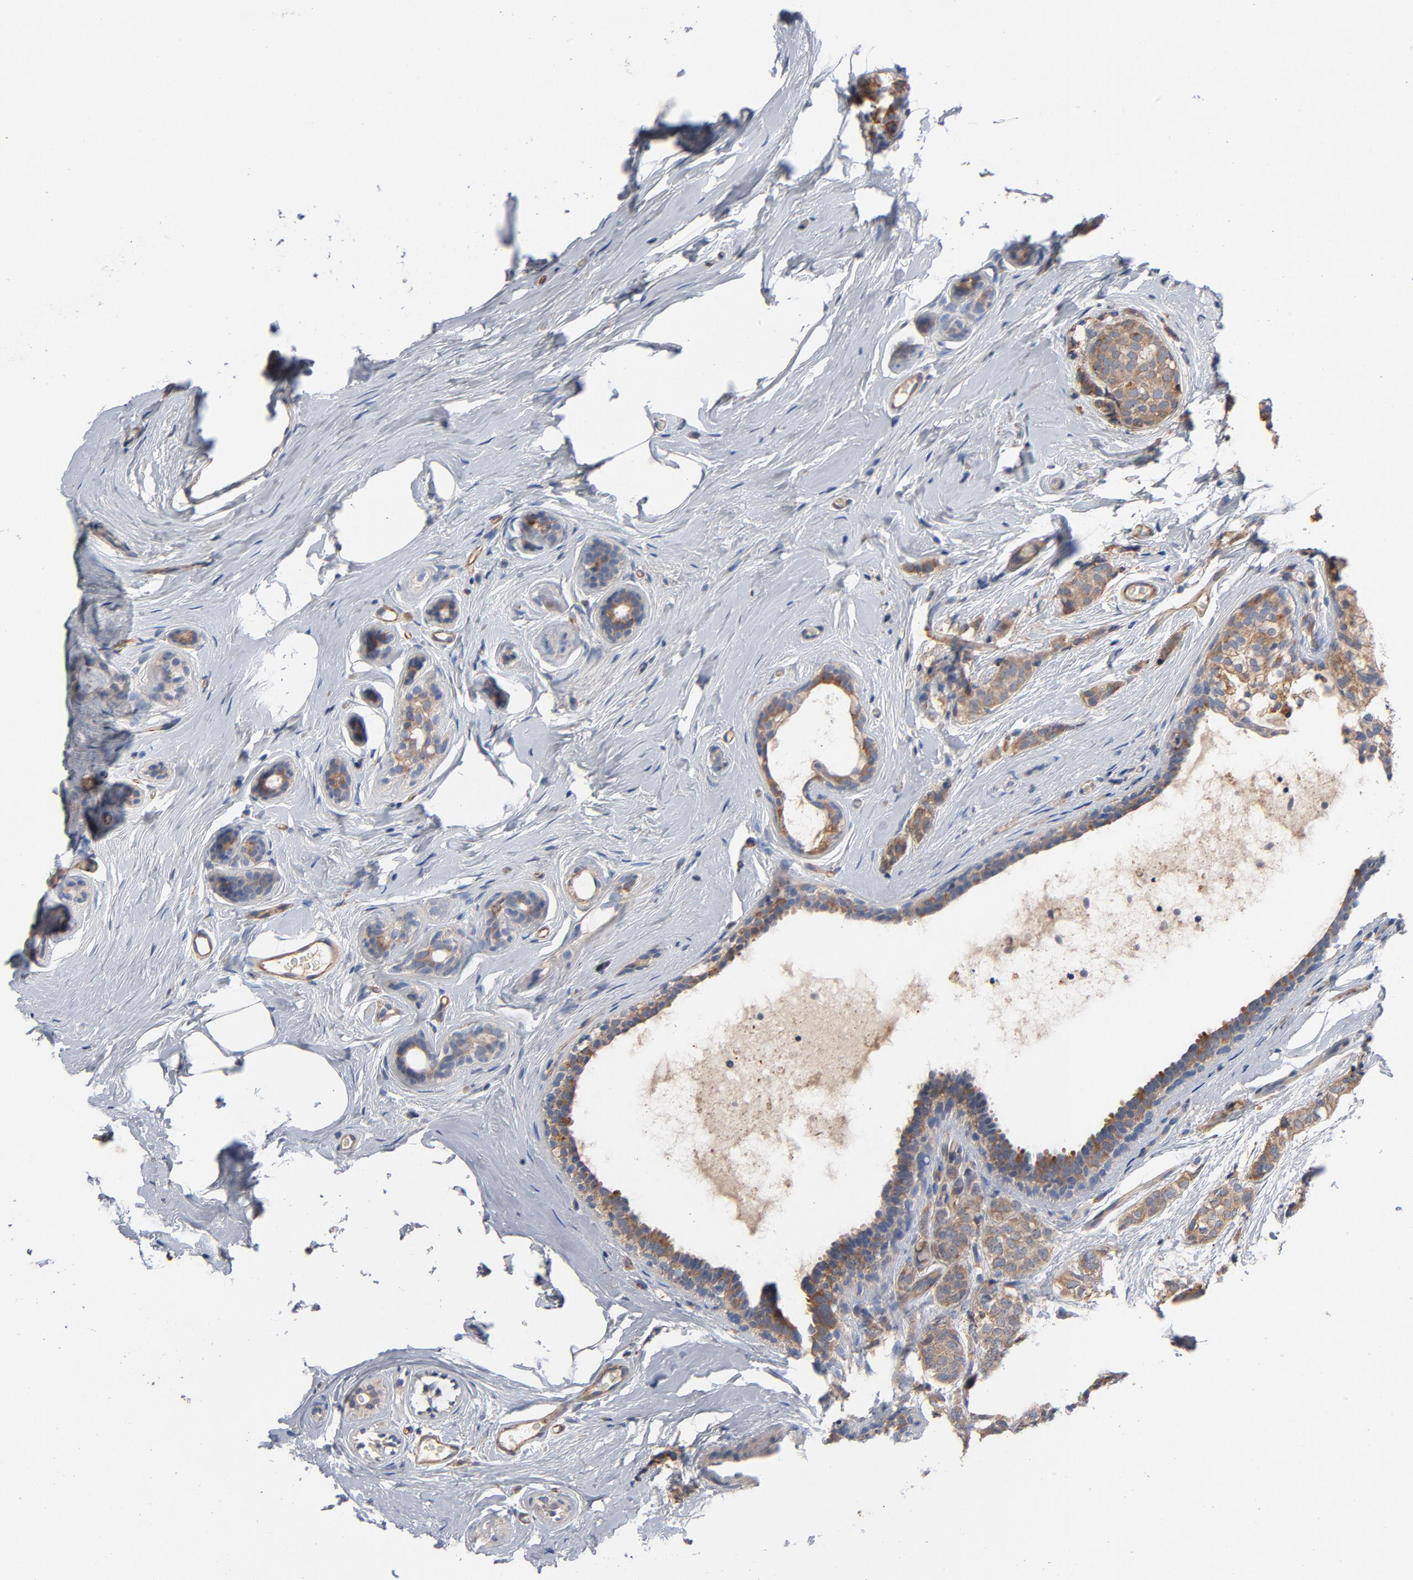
{"staining": {"intensity": "moderate", "quantity": ">75%", "location": "cytoplasmic/membranous"}, "tissue": "breast cancer", "cell_type": "Tumor cells", "image_type": "cancer", "snomed": [{"axis": "morphology", "description": "Lobular carcinoma"}, {"axis": "topography", "description": "Breast"}], "caption": "Moderate cytoplasmic/membranous positivity is identified in about >75% of tumor cells in breast cancer.", "gene": "CCDC134", "patient": {"sex": "female", "age": 60}}